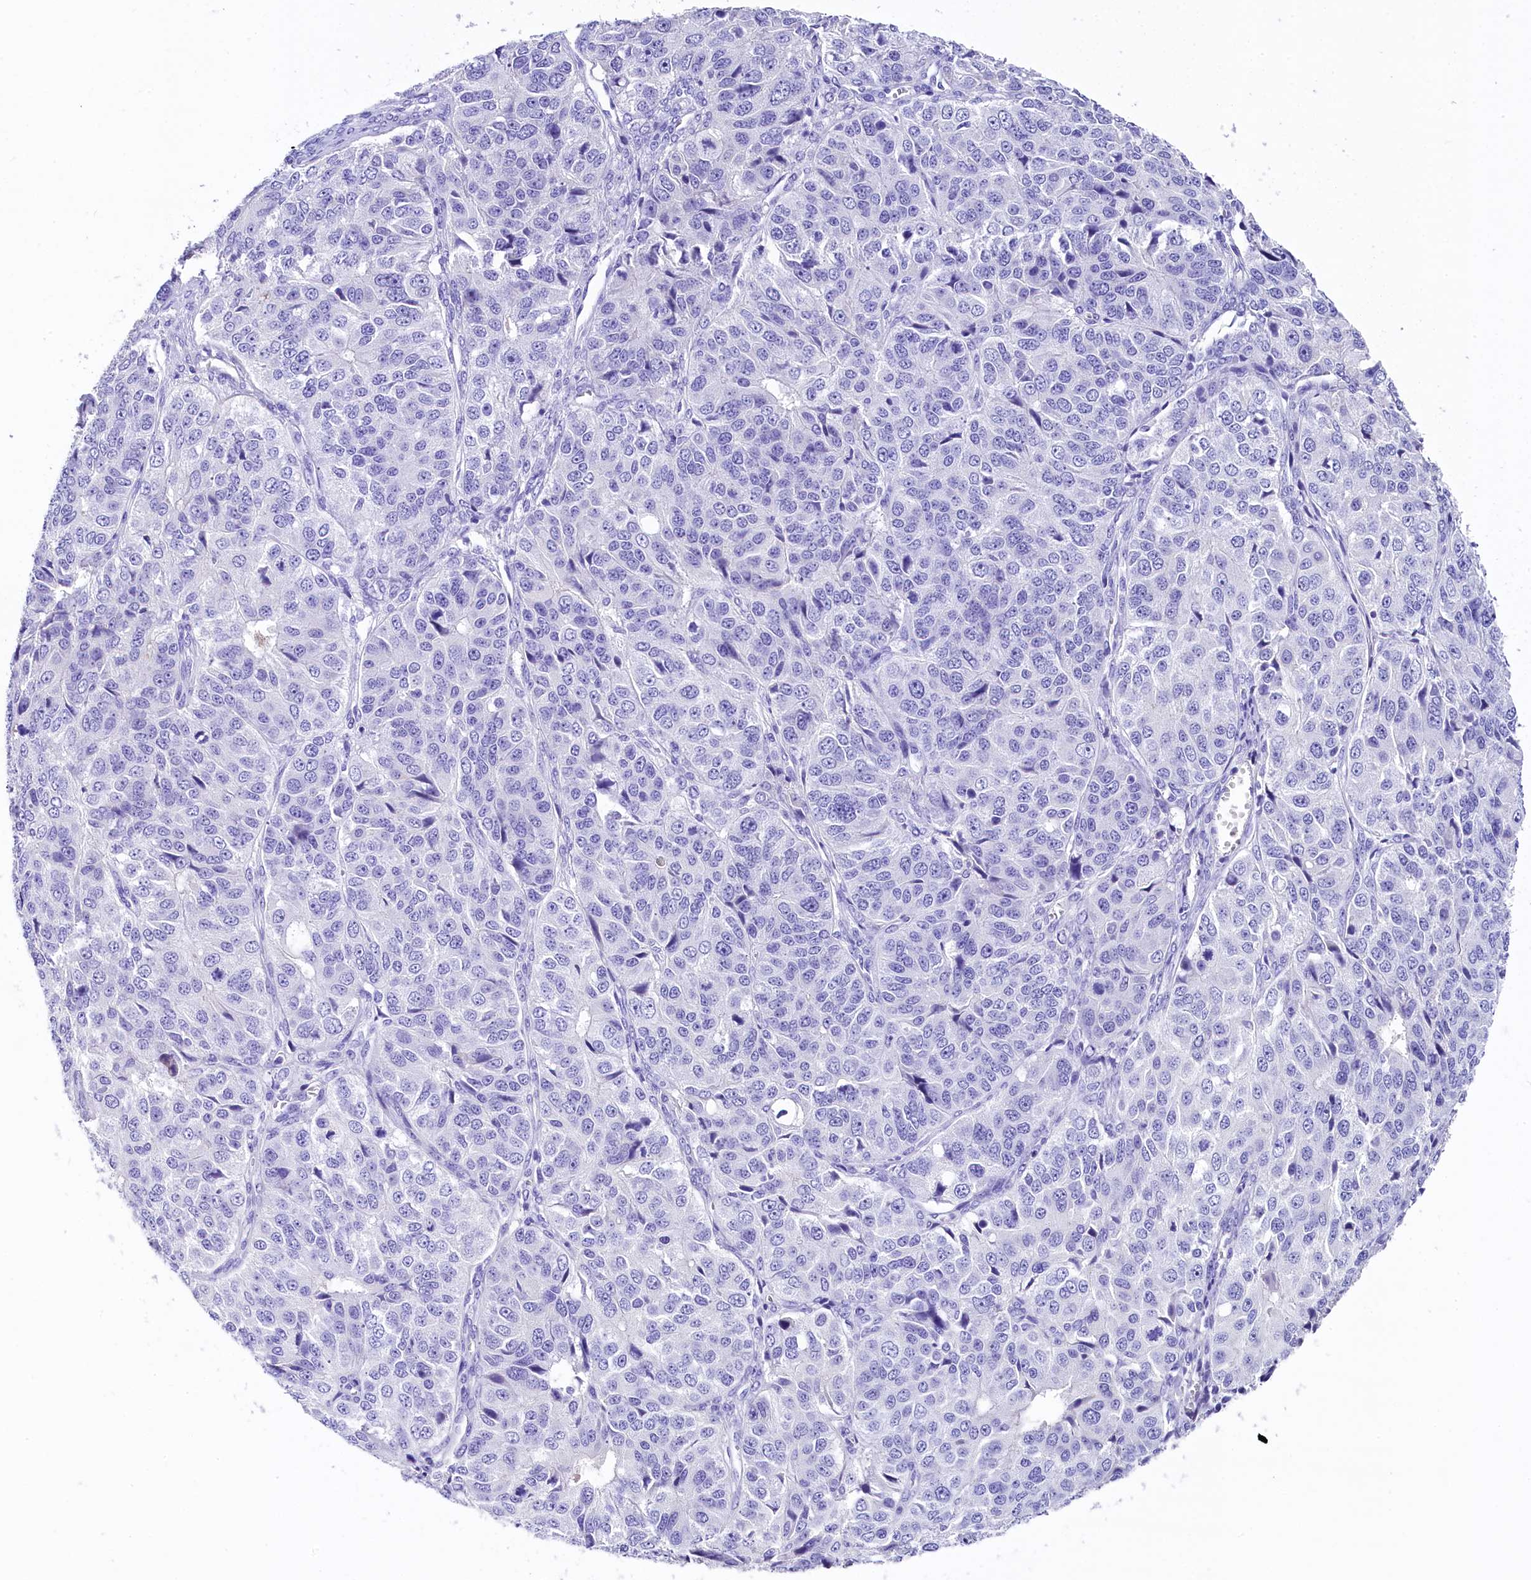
{"staining": {"intensity": "negative", "quantity": "none", "location": "none"}, "tissue": "ovarian cancer", "cell_type": "Tumor cells", "image_type": "cancer", "snomed": [{"axis": "morphology", "description": "Carcinoma, endometroid"}, {"axis": "topography", "description": "Ovary"}], "caption": "This is an IHC image of human endometroid carcinoma (ovarian). There is no positivity in tumor cells.", "gene": "SKIDA1", "patient": {"sex": "female", "age": 51}}